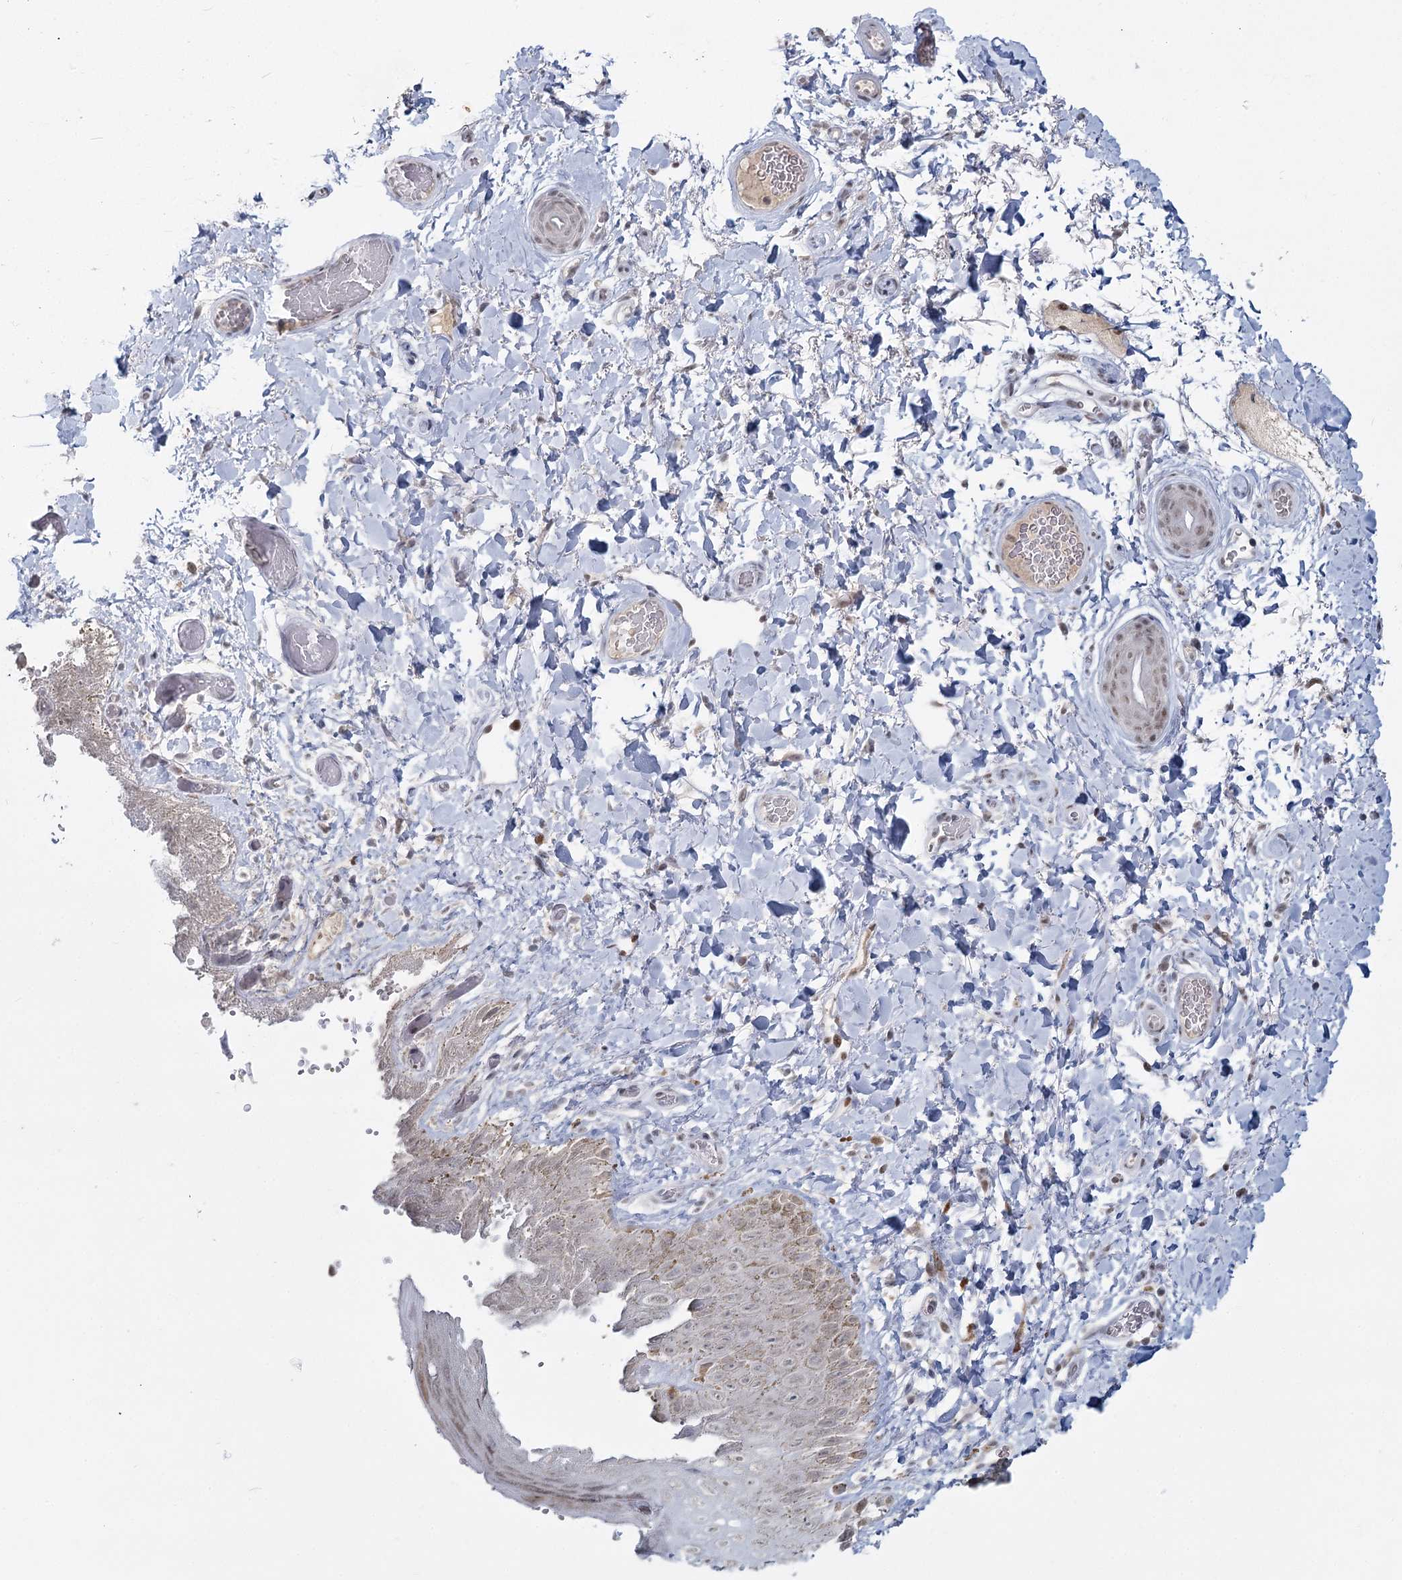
{"staining": {"intensity": "weak", "quantity": "25%-75%", "location": "cytoplasmic/membranous,nuclear"}, "tissue": "skin", "cell_type": "Epidermal cells", "image_type": "normal", "snomed": [{"axis": "morphology", "description": "Normal tissue, NOS"}, {"axis": "topography", "description": "Anal"}], "caption": "Protein staining shows weak cytoplasmic/membranous,nuclear positivity in approximately 25%-75% of epidermal cells in normal skin. (DAB IHC, brown staining for protein, blue staining for nuclei).", "gene": "LY6G5C", "patient": {"sex": "male", "age": 44}}